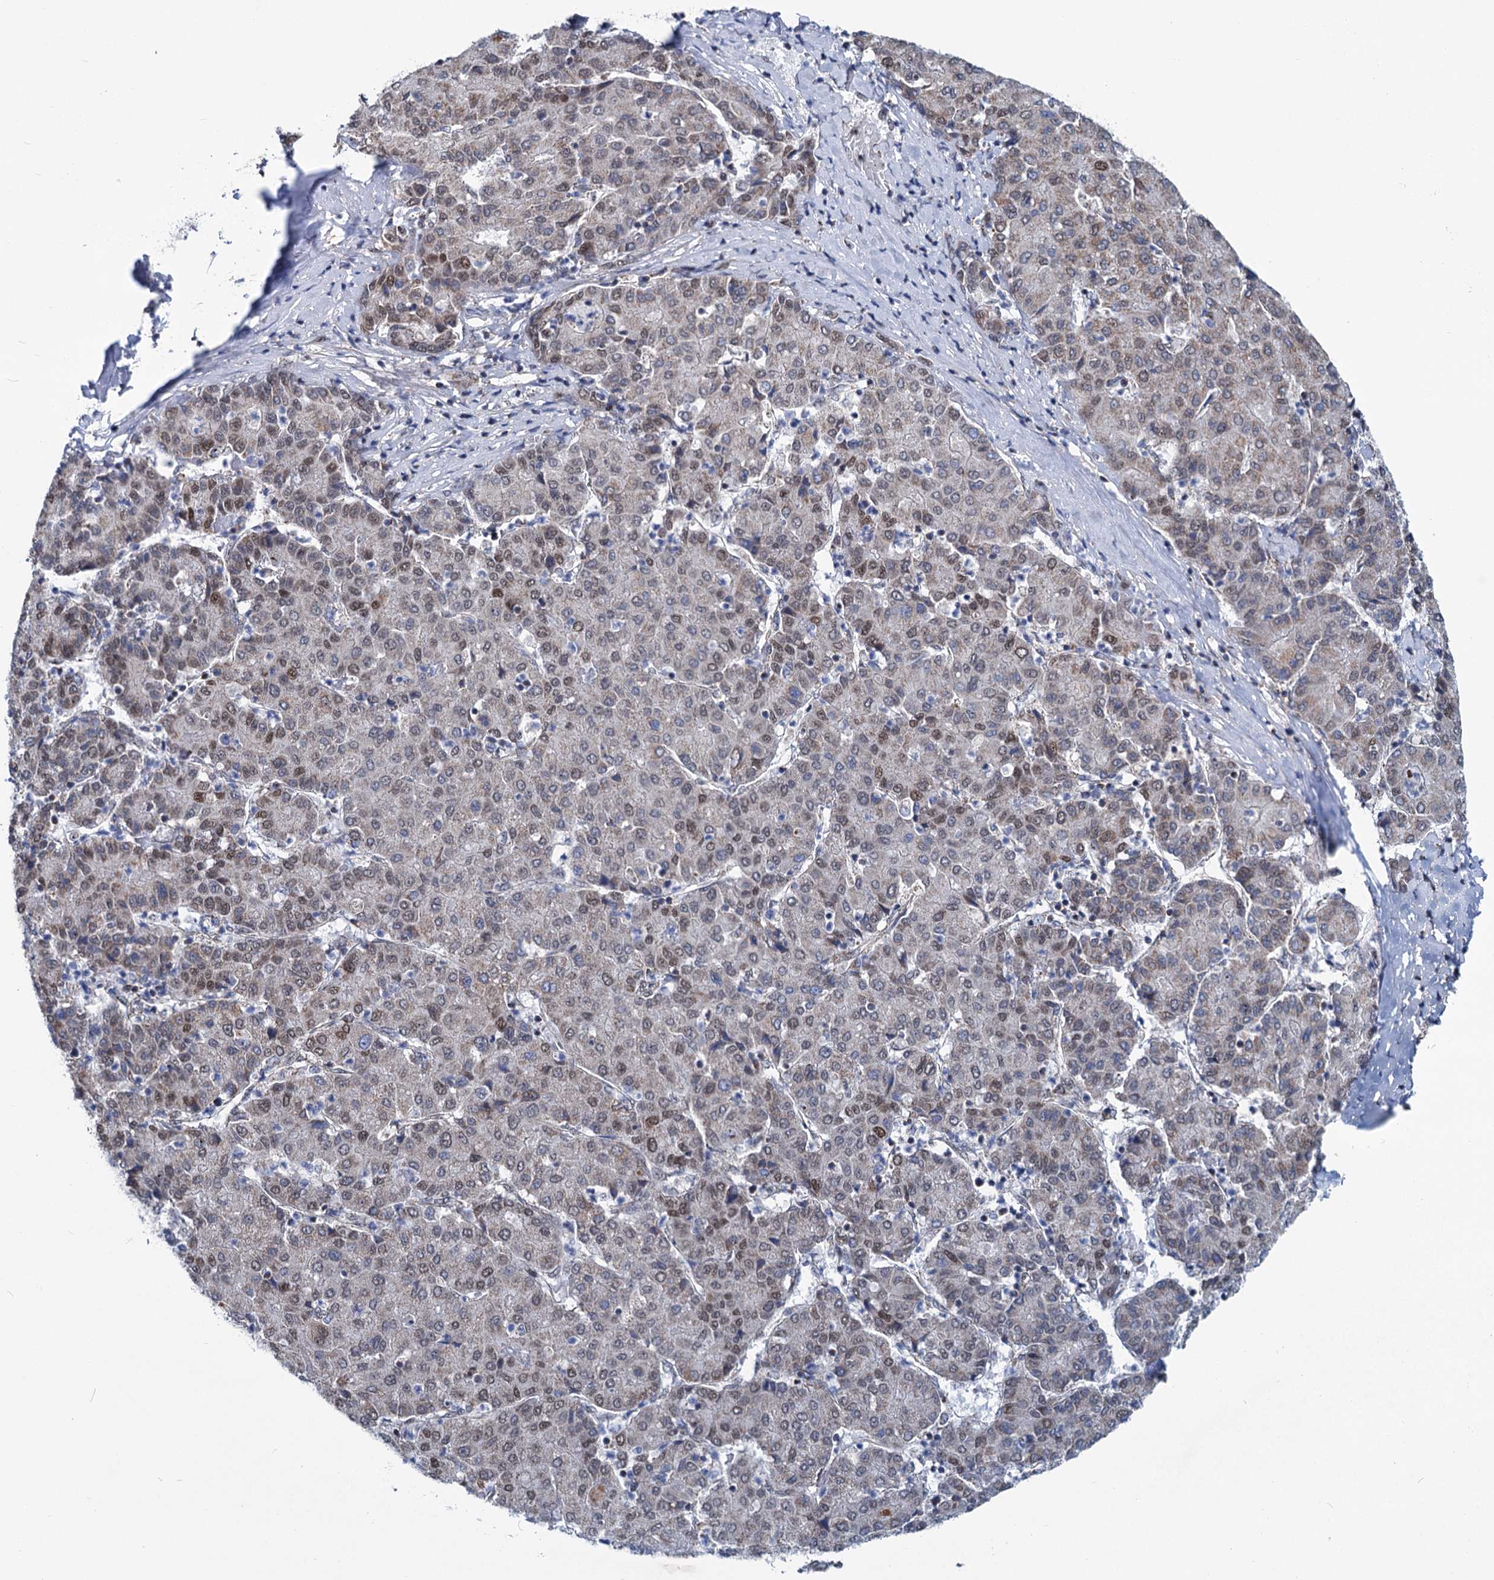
{"staining": {"intensity": "moderate", "quantity": "25%-75%", "location": "nuclear"}, "tissue": "liver cancer", "cell_type": "Tumor cells", "image_type": "cancer", "snomed": [{"axis": "morphology", "description": "Carcinoma, Hepatocellular, NOS"}, {"axis": "topography", "description": "Liver"}], "caption": "About 25%-75% of tumor cells in hepatocellular carcinoma (liver) show moderate nuclear protein positivity as visualized by brown immunohistochemical staining.", "gene": "MORN3", "patient": {"sex": "male", "age": 65}}